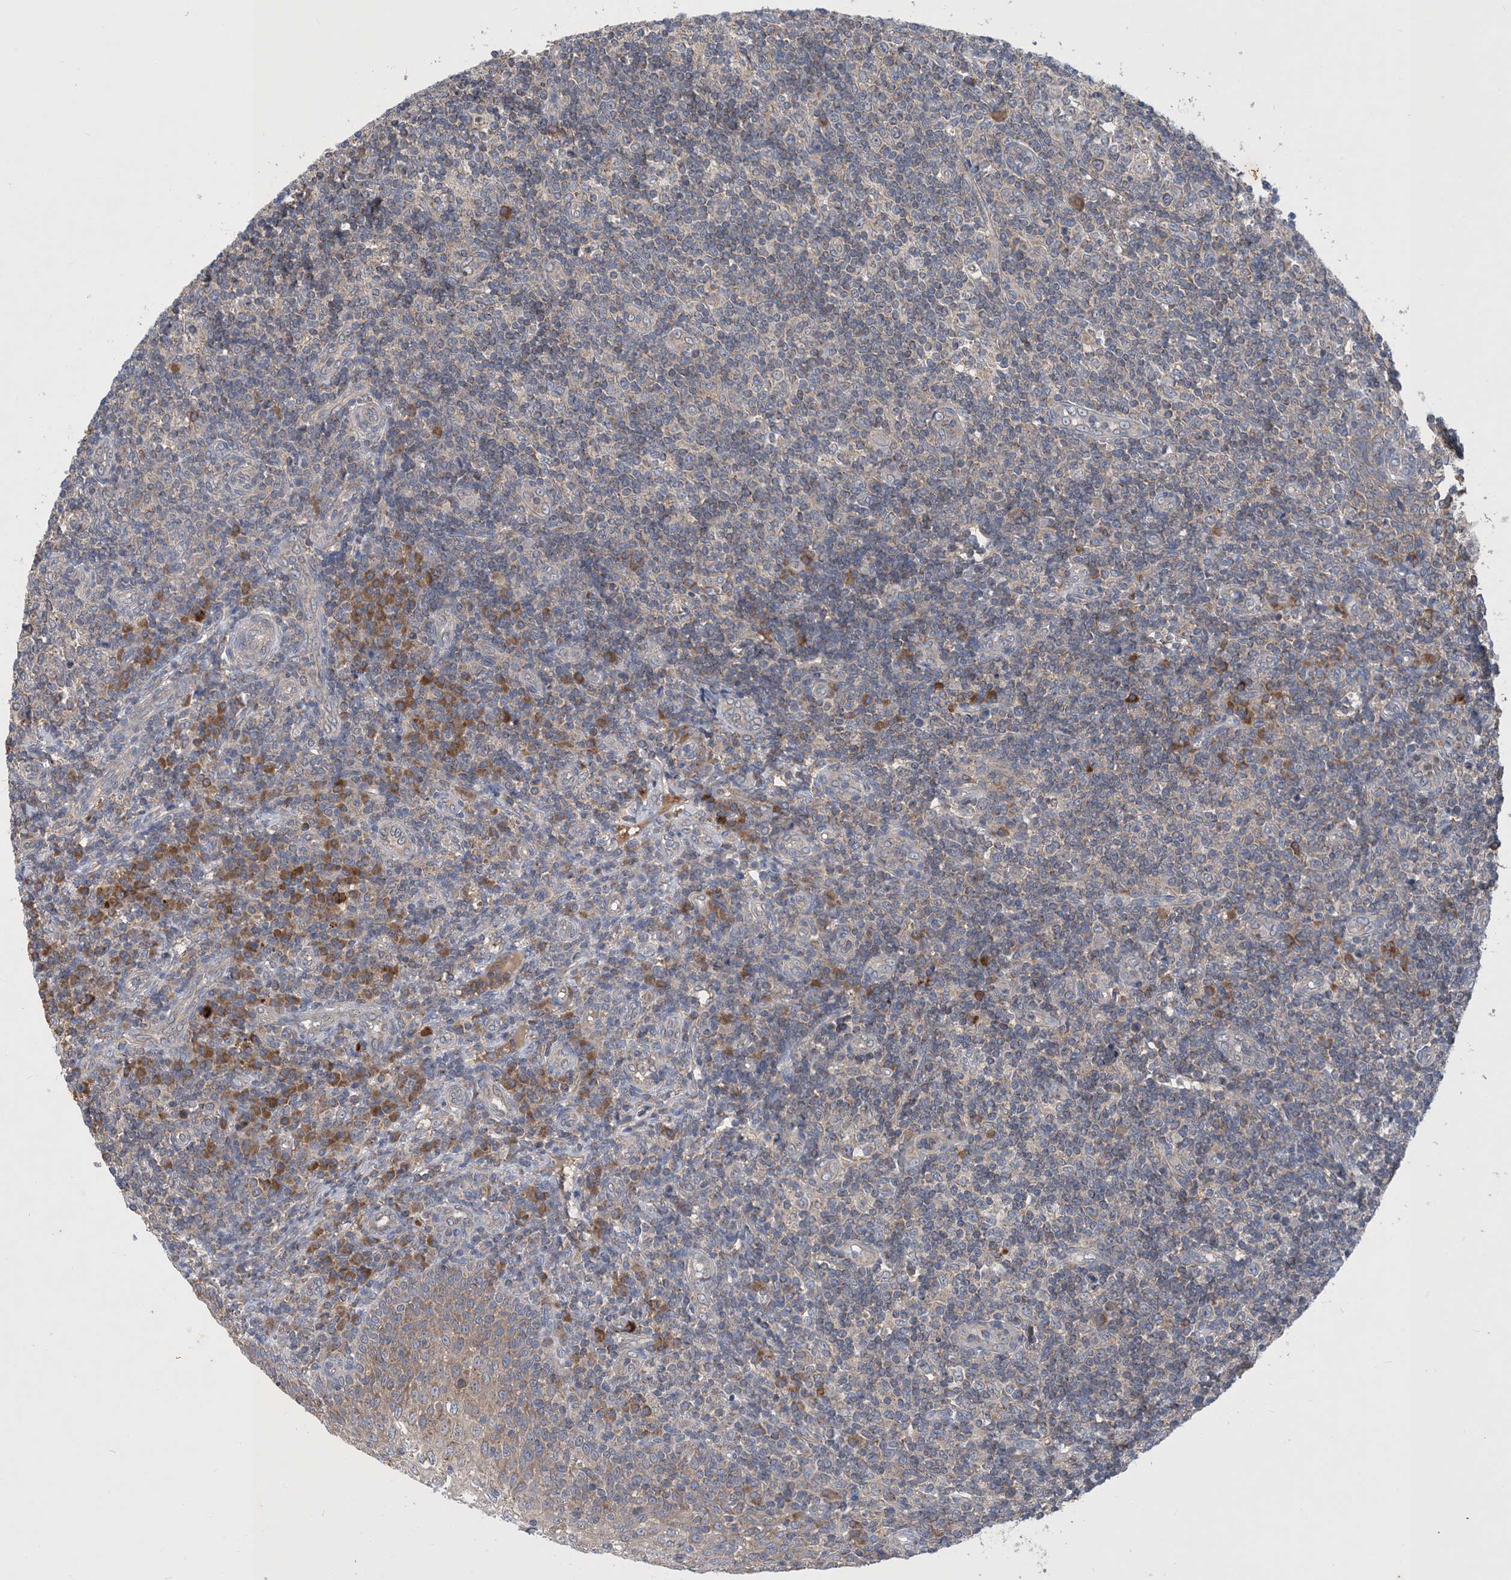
{"staining": {"intensity": "strong", "quantity": "<25%", "location": "cytoplasmic/membranous"}, "tissue": "tonsil", "cell_type": "Germinal center cells", "image_type": "normal", "snomed": [{"axis": "morphology", "description": "Normal tissue, NOS"}, {"axis": "topography", "description": "Tonsil"}], "caption": "High-power microscopy captured an IHC histopathology image of benign tonsil, revealing strong cytoplasmic/membranous staining in approximately <25% of germinal center cells. (Brightfield microscopy of DAB IHC at high magnification).", "gene": "STK19", "patient": {"sex": "female", "age": 19}}